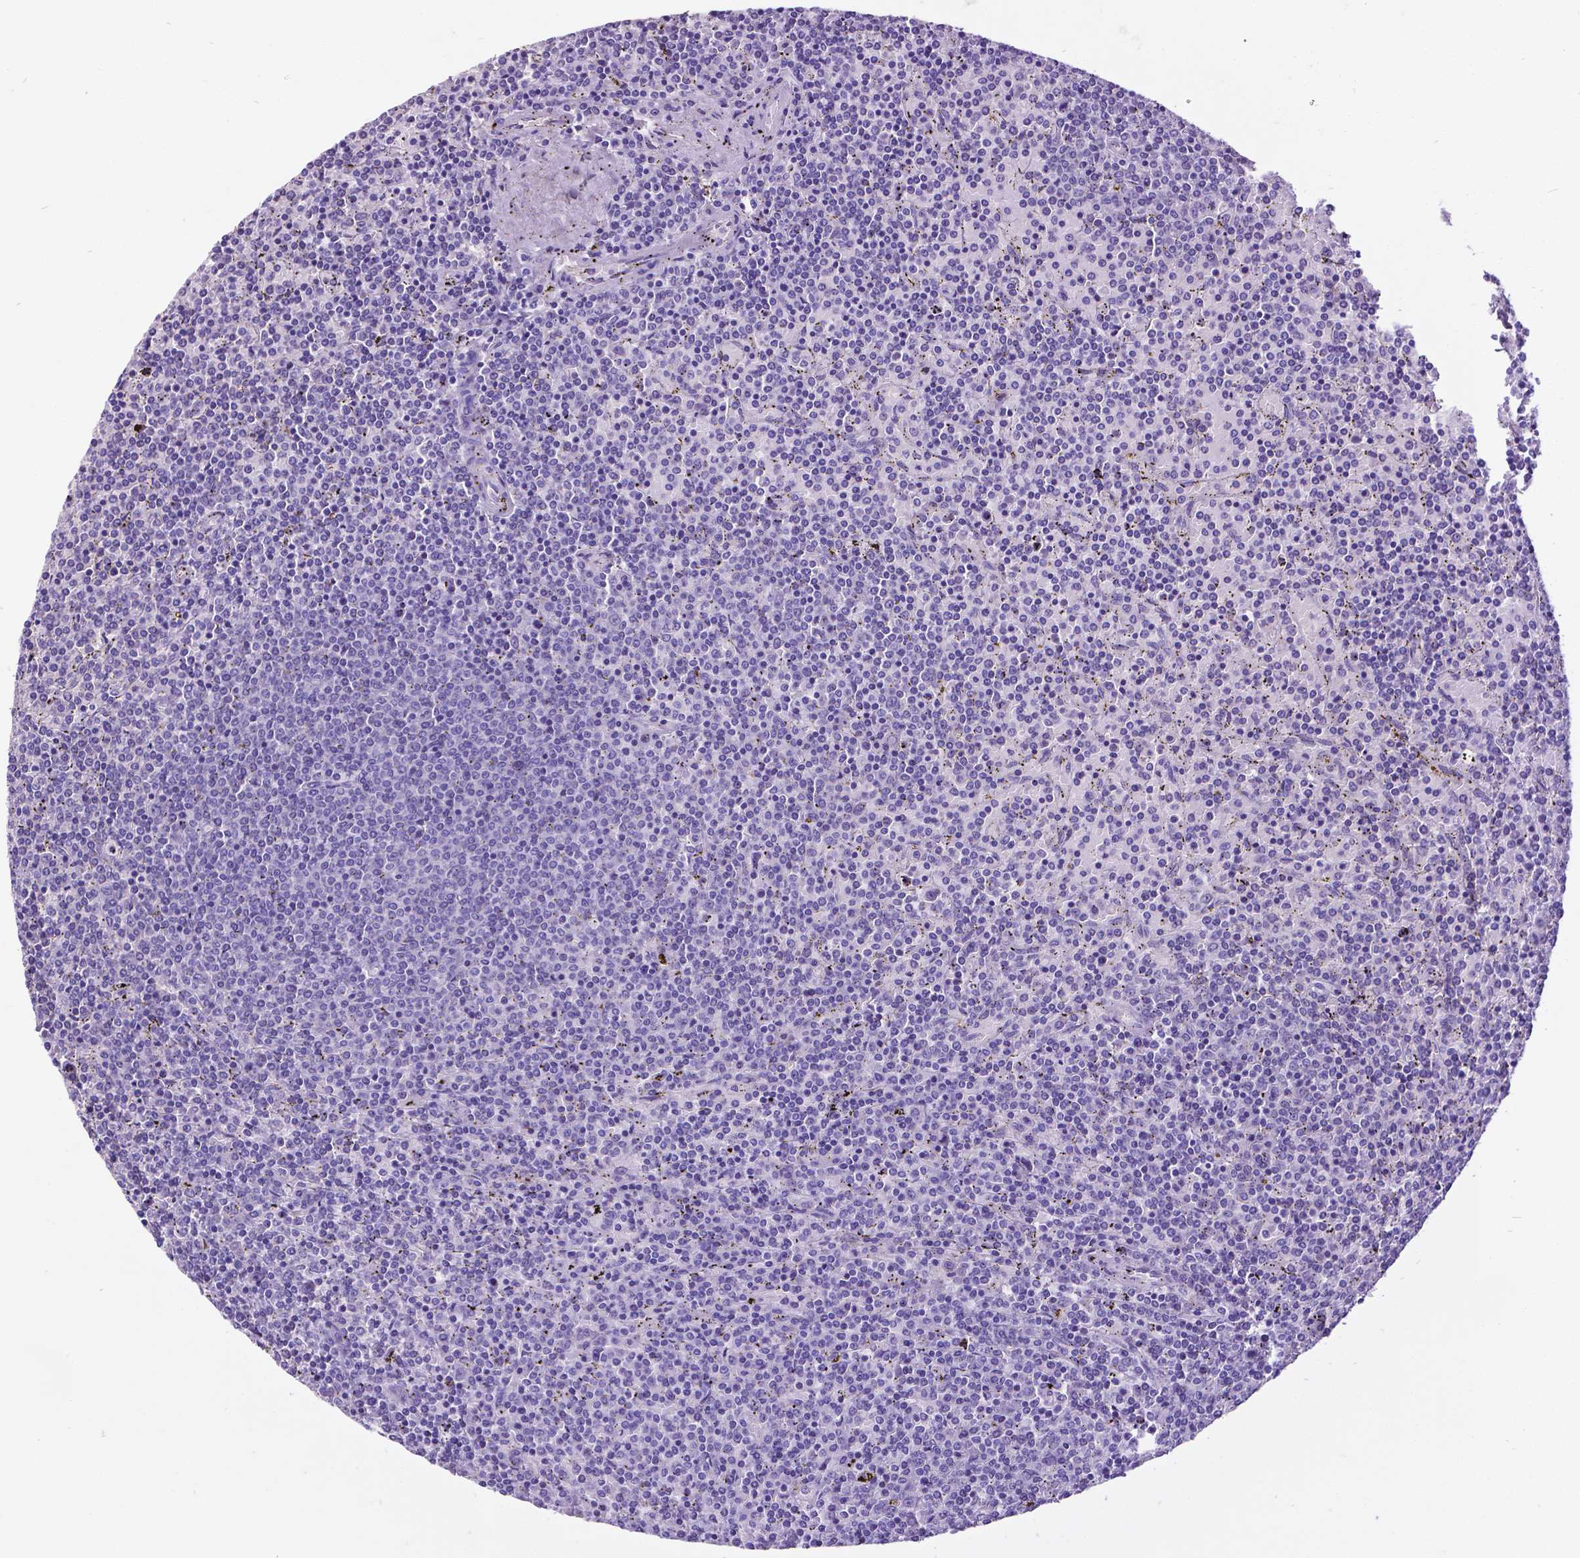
{"staining": {"intensity": "negative", "quantity": "none", "location": "none"}, "tissue": "lymphoma", "cell_type": "Tumor cells", "image_type": "cancer", "snomed": [{"axis": "morphology", "description": "Malignant lymphoma, non-Hodgkin's type, Low grade"}, {"axis": "topography", "description": "Spleen"}], "caption": "The micrograph shows no significant positivity in tumor cells of lymphoma. (DAB (3,3'-diaminobenzidine) immunohistochemistry visualized using brightfield microscopy, high magnification).", "gene": "SATB2", "patient": {"sex": "female", "age": 77}}